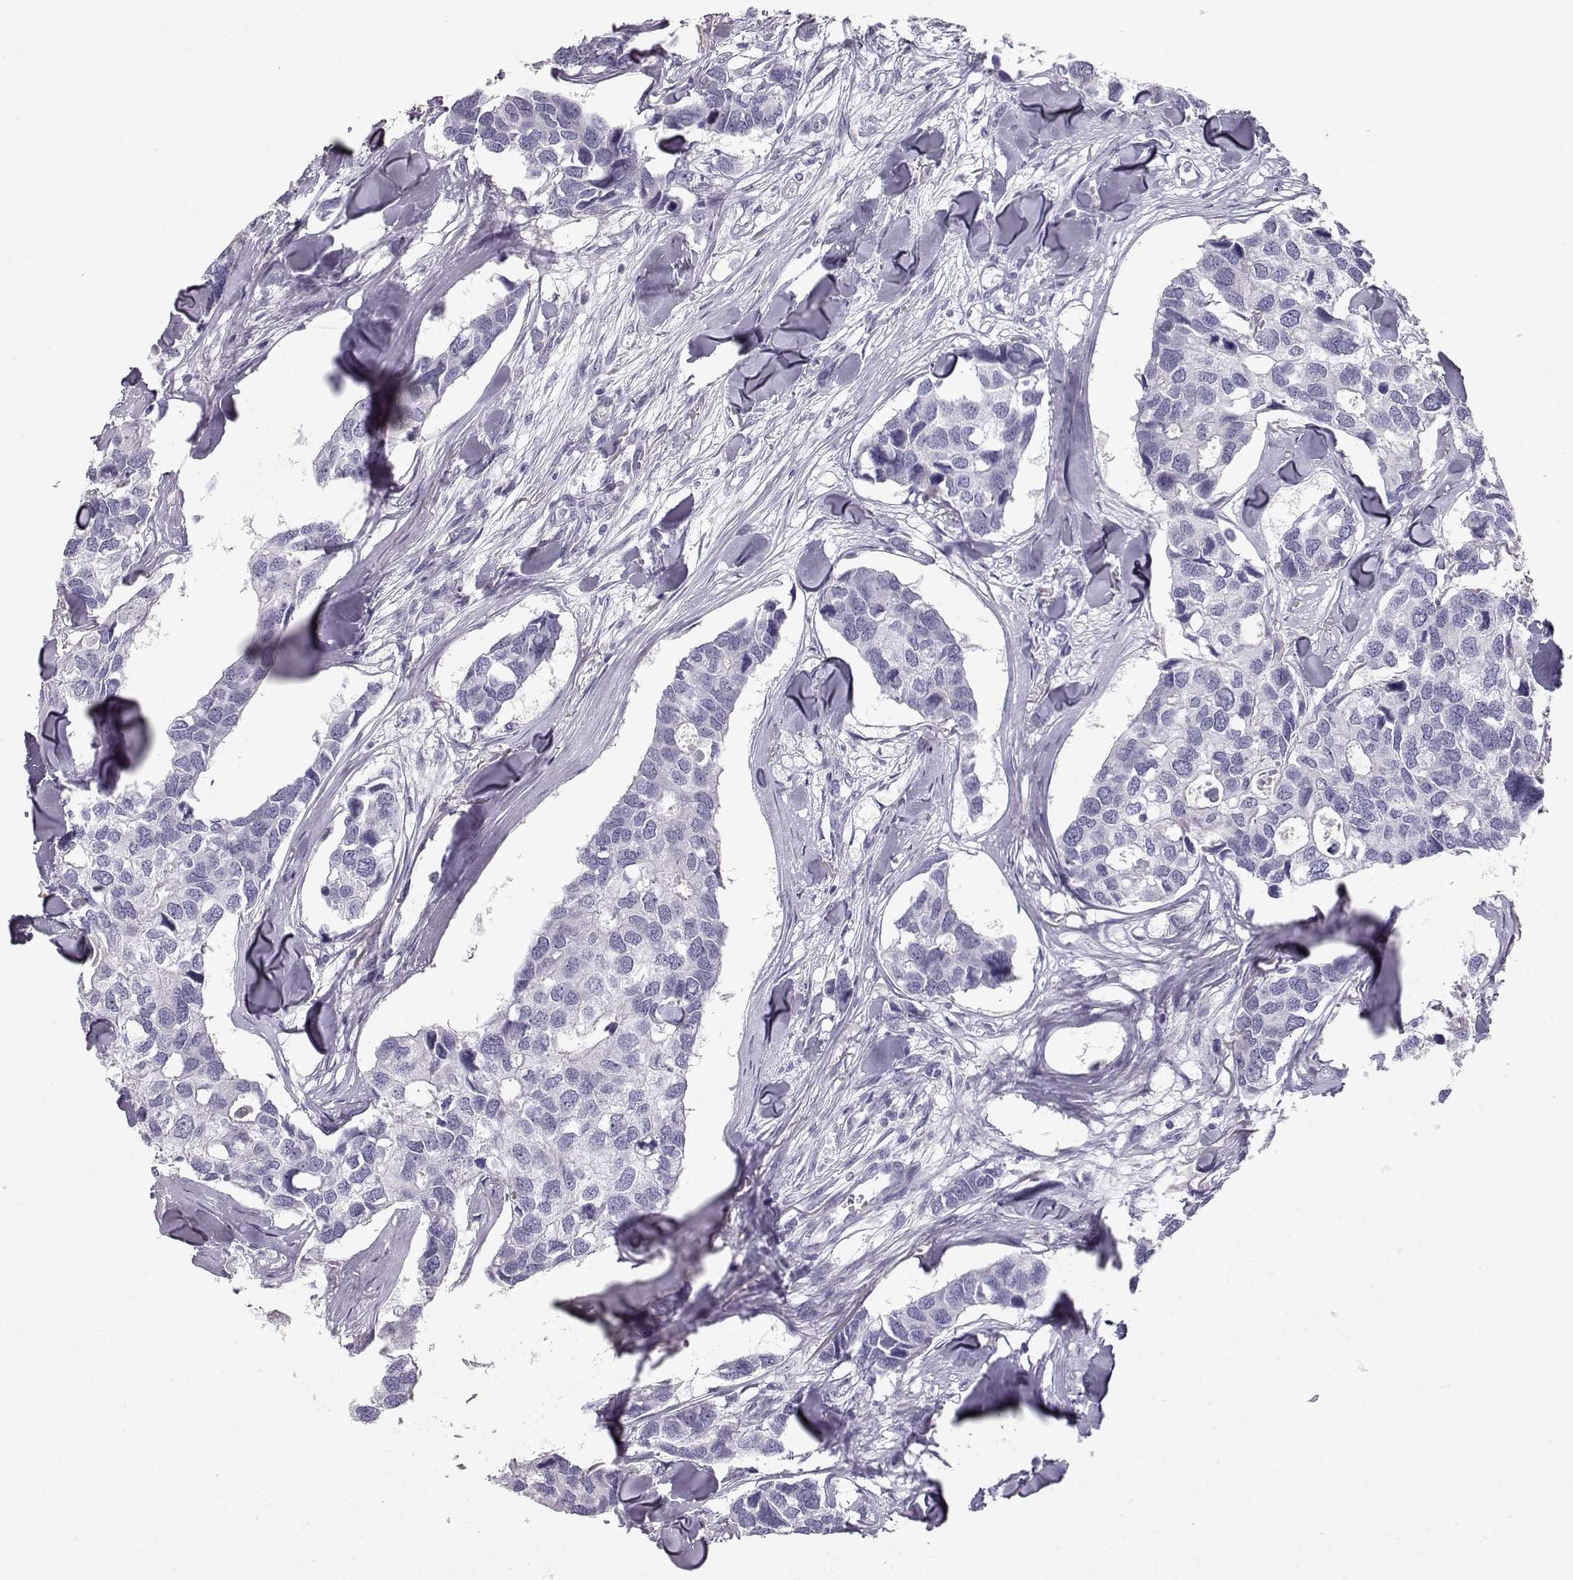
{"staining": {"intensity": "negative", "quantity": "none", "location": "none"}, "tissue": "breast cancer", "cell_type": "Tumor cells", "image_type": "cancer", "snomed": [{"axis": "morphology", "description": "Duct carcinoma"}, {"axis": "topography", "description": "Breast"}], "caption": "Tumor cells show no significant protein positivity in breast infiltrating ductal carcinoma. Nuclei are stained in blue.", "gene": "SLITRK3", "patient": {"sex": "female", "age": 83}}